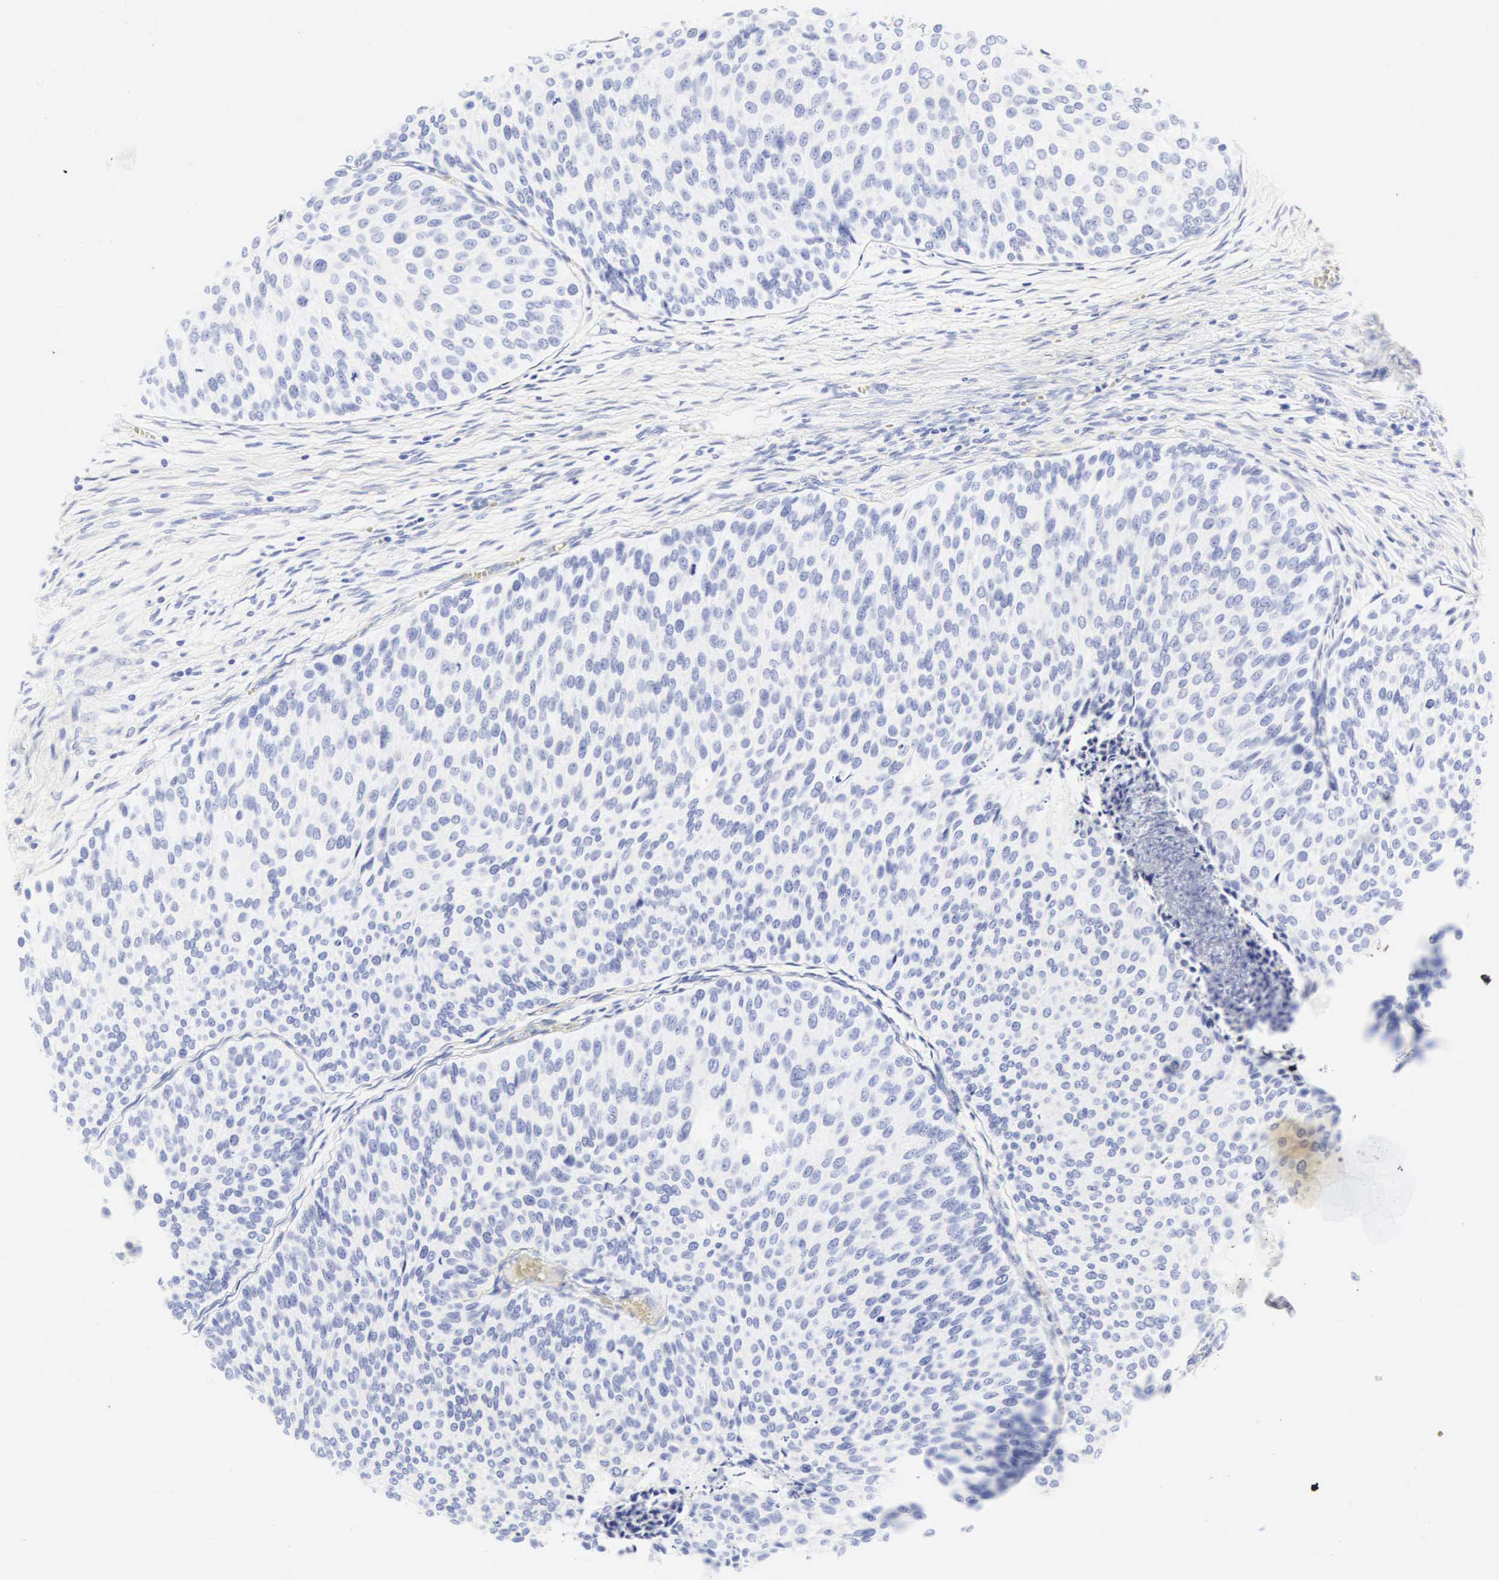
{"staining": {"intensity": "negative", "quantity": "none", "location": "none"}, "tissue": "urothelial cancer", "cell_type": "Tumor cells", "image_type": "cancer", "snomed": [{"axis": "morphology", "description": "Urothelial carcinoma, Low grade"}, {"axis": "topography", "description": "Urinary bladder"}], "caption": "Tumor cells are negative for brown protein staining in urothelial cancer.", "gene": "CGB3", "patient": {"sex": "male", "age": 84}}